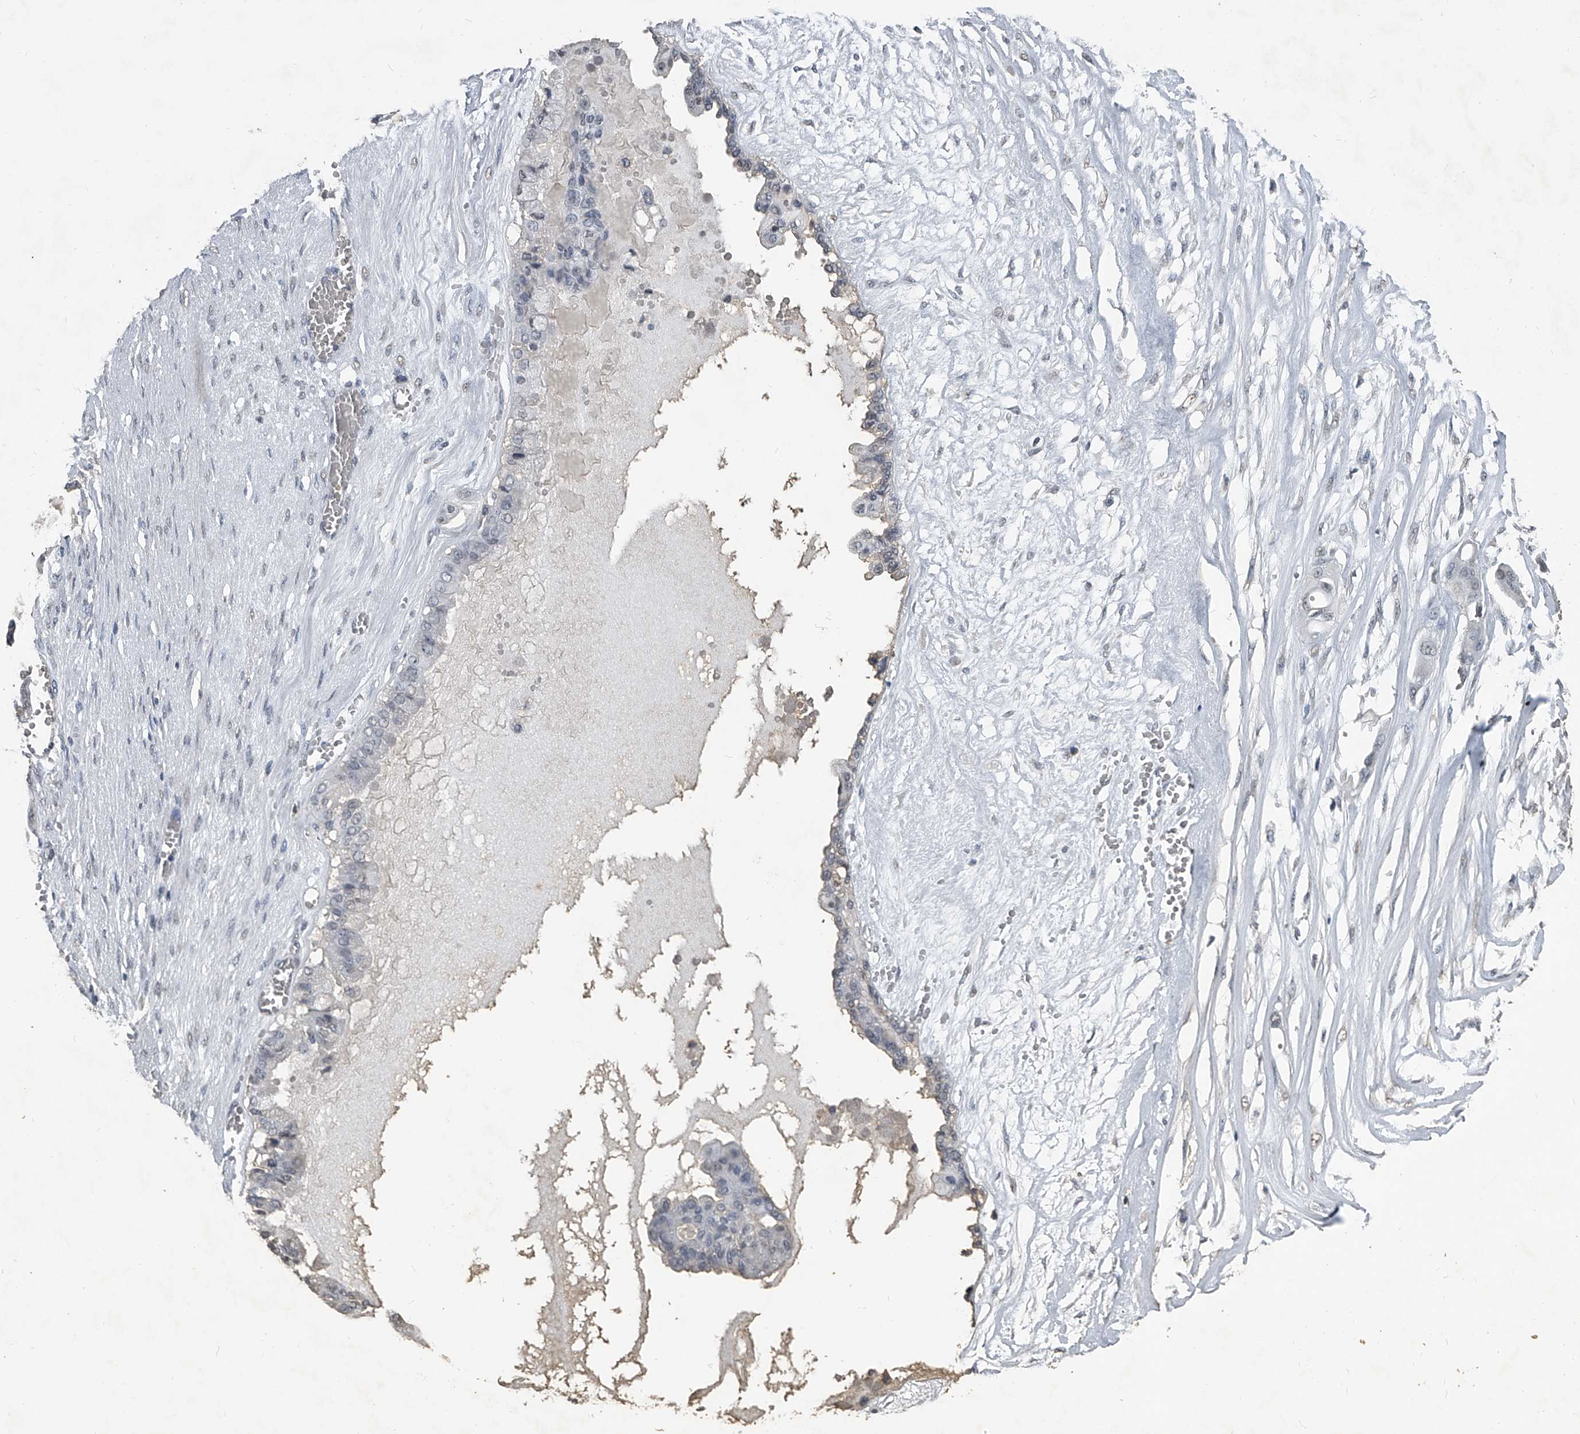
{"staining": {"intensity": "negative", "quantity": "none", "location": "none"}, "tissue": "ovarian cancer", "cell_type": "Tumor cells", "image_type": "cancer", "snomed": [{"axis": "morphology", "description": "Carcinoma, NOS"}, {"axis": "morphology", "description": "Carcinoma, endometroid"}, {"axis": "topography", "description": "Ovary"}], "caption": "A micrograph of human ovarian cancer is negative for staining in tumor cells.", "gene": "MATR3", "patient": {"sex": "female", "age": 50}}